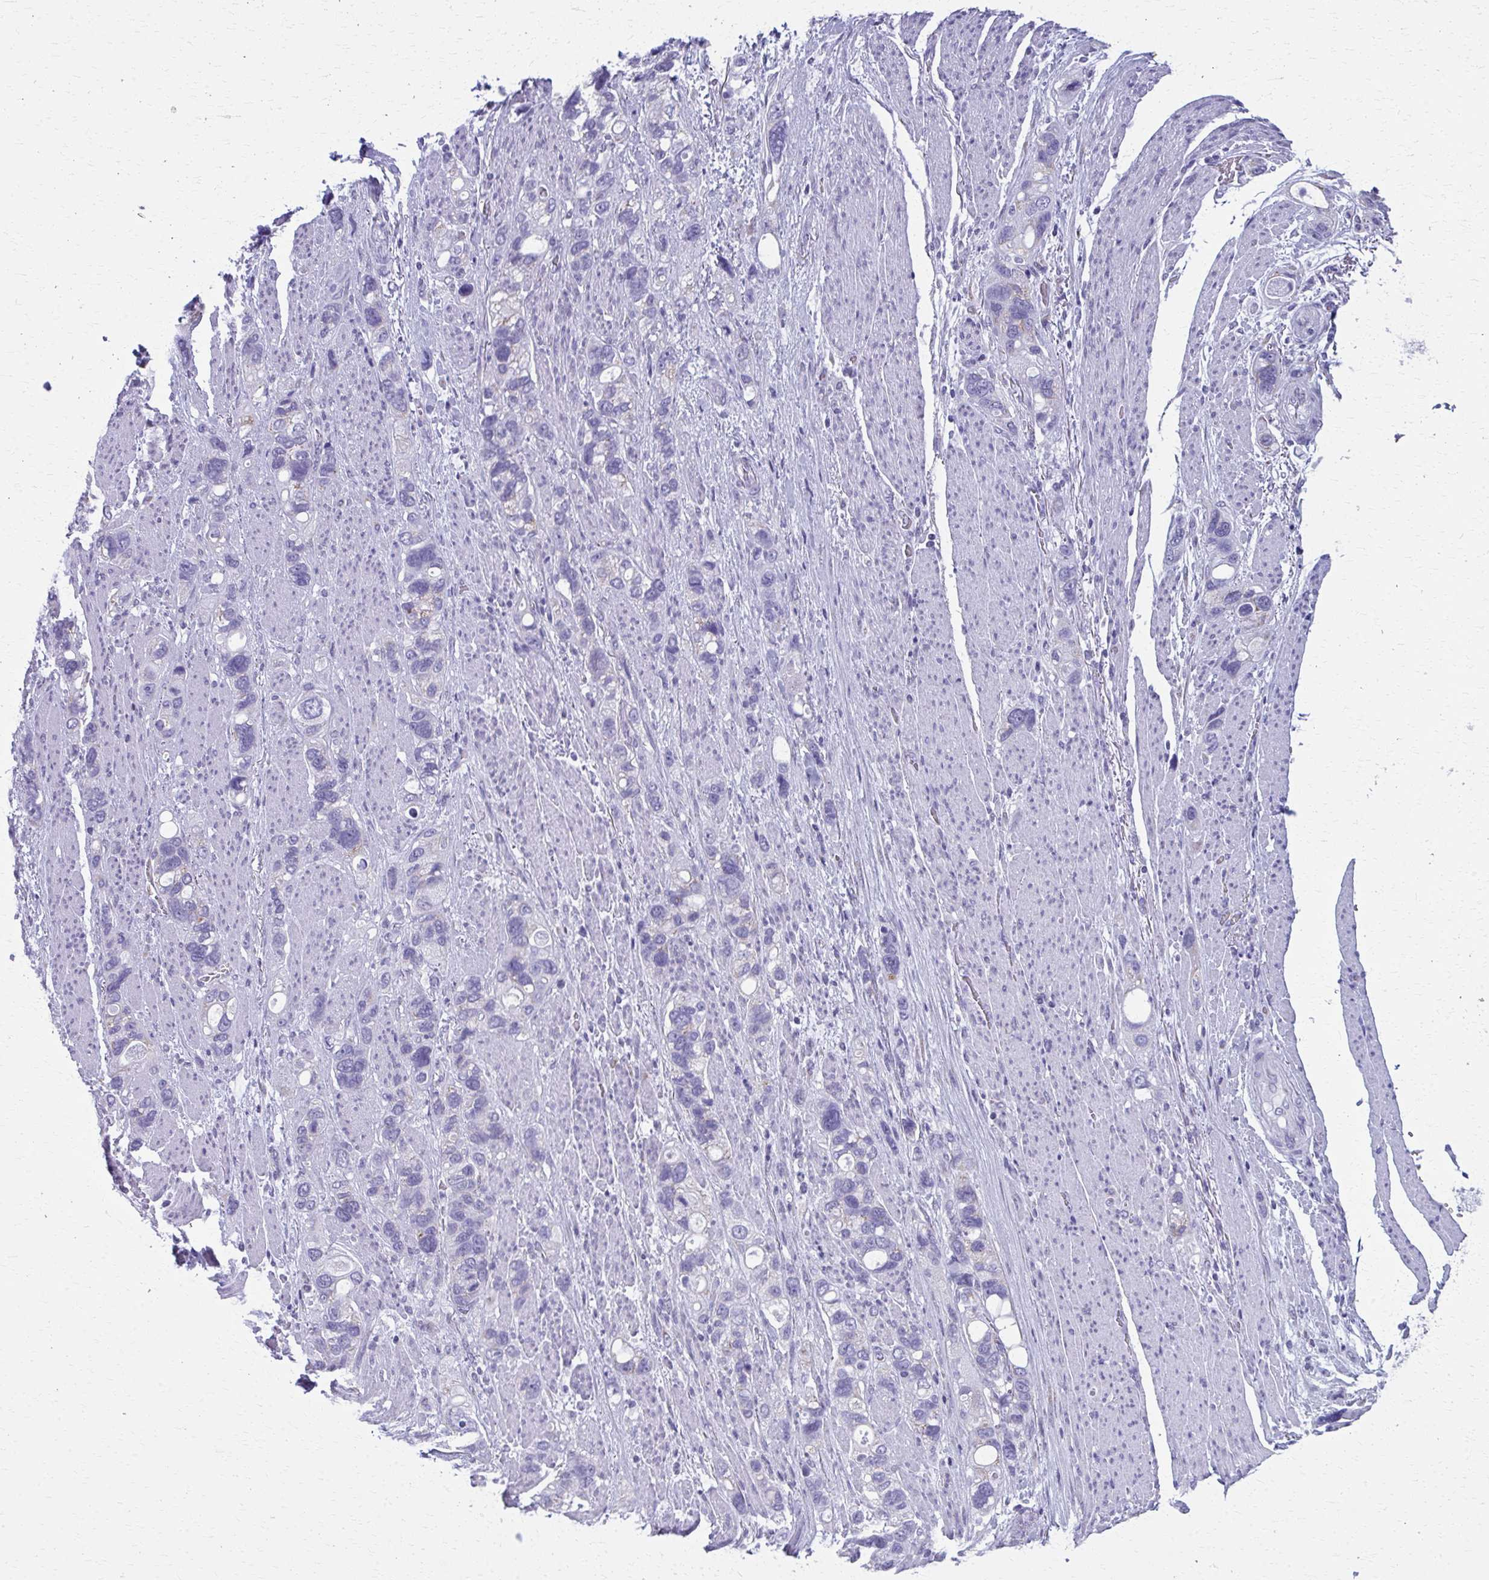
{"staining": {"intensity": "negative", "quantity": "none", "location": "none"}, "tissue": "stomach cancer", "cell_type": "Tumor cells", "image_type": "cancer", "snomed": [{"axis": "morphology", "description": "Adenocarcinoma, NOS"}, {"axis": "topography", "description": "Stomach, upper"}], "caption": "Tumor cells show no significant protein positivity in stomach adenocarcinoma.", "gene": "SCLY", "patient": {"sex": "female", "age": 81}}